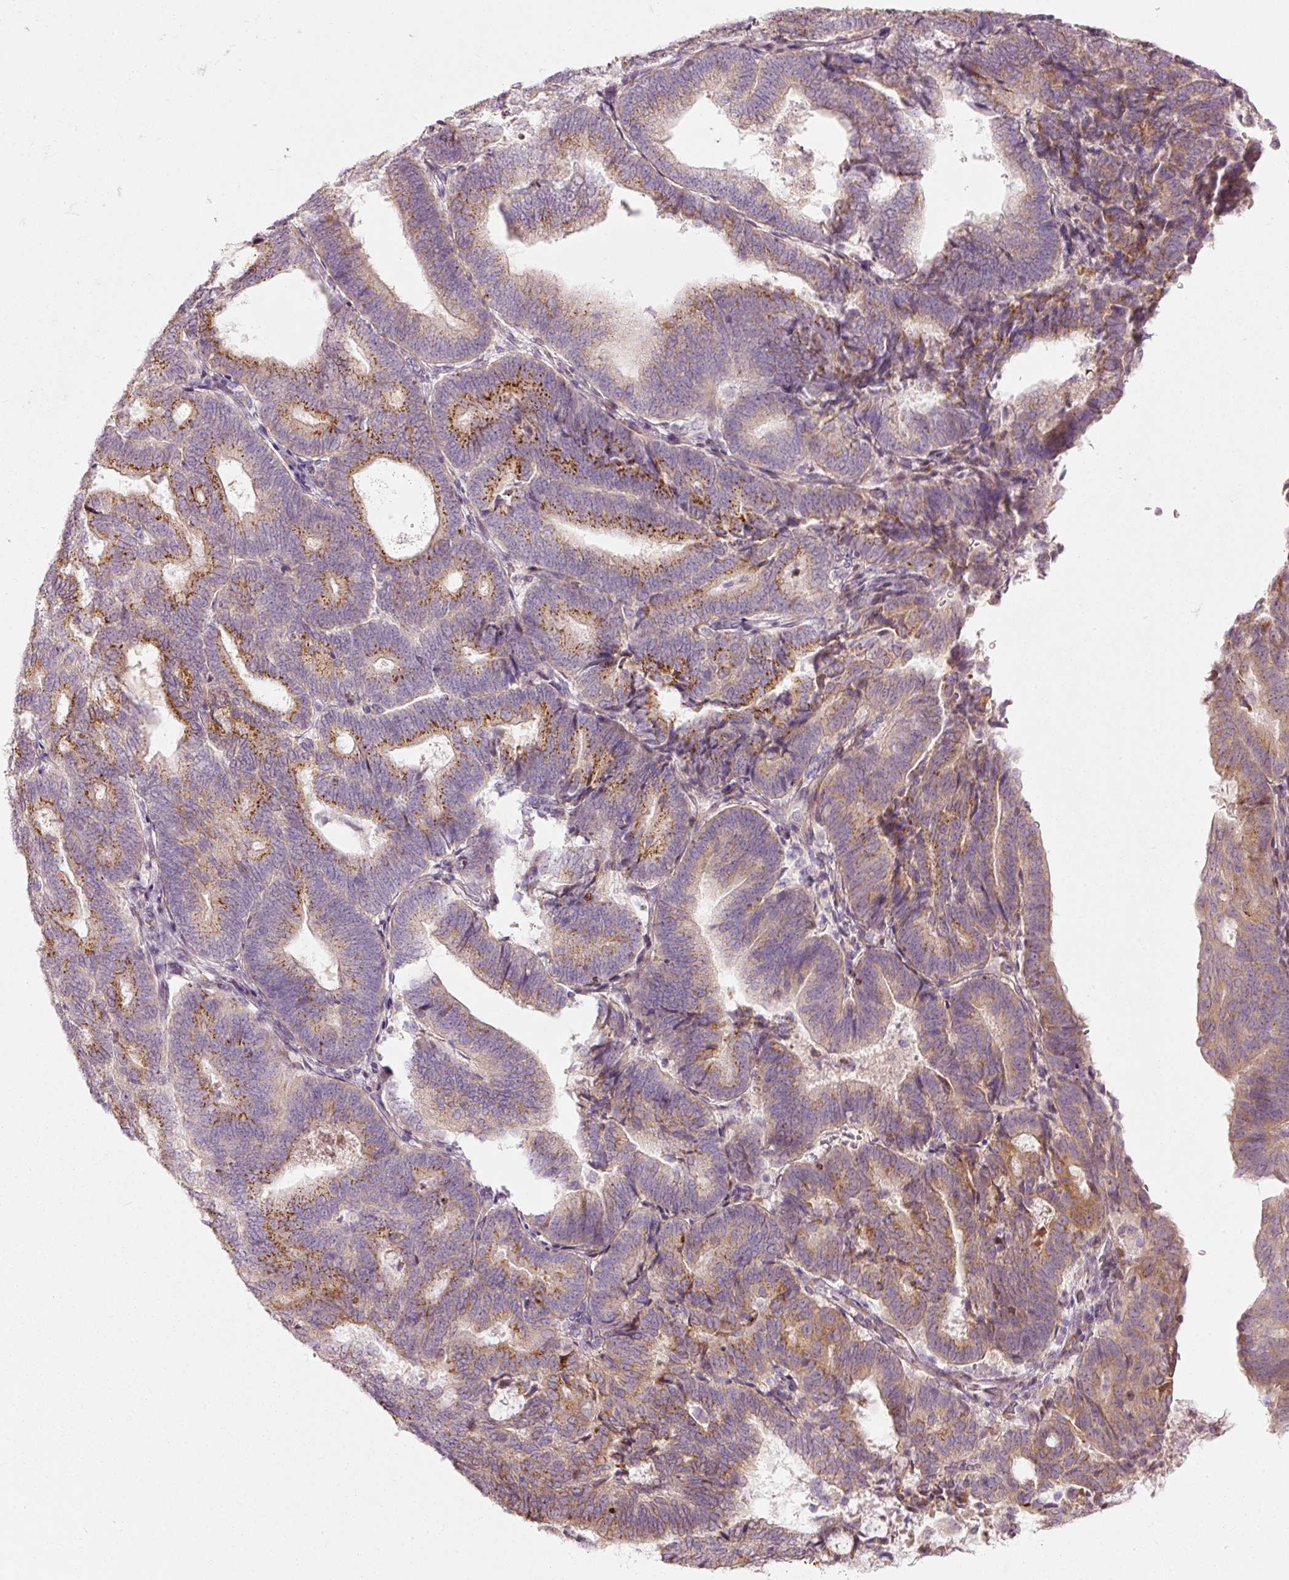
{"staining": {"intensity": "moderate", "quantity": "25%-75%", "location": "cytoplasmic/membranous"}, "tissue": "endometrial cancer", "cell_type": "Tumor cells", "image_type": "cancer", "snomed": [{"axis": "morphology", "description": "Adenocarcinoma, NOS"}, {"axis": "topography", "description": "Endometrium"}], "caption": "Immunohistochemistry (IHC) of endometrial cancer reveals medium levels of moderate cytoplasmic/membranous positivity in approximately 25%-75% of tumor cells.", "gene": "SLC20A1", "patient": {"sex": "female", "age": 70}}